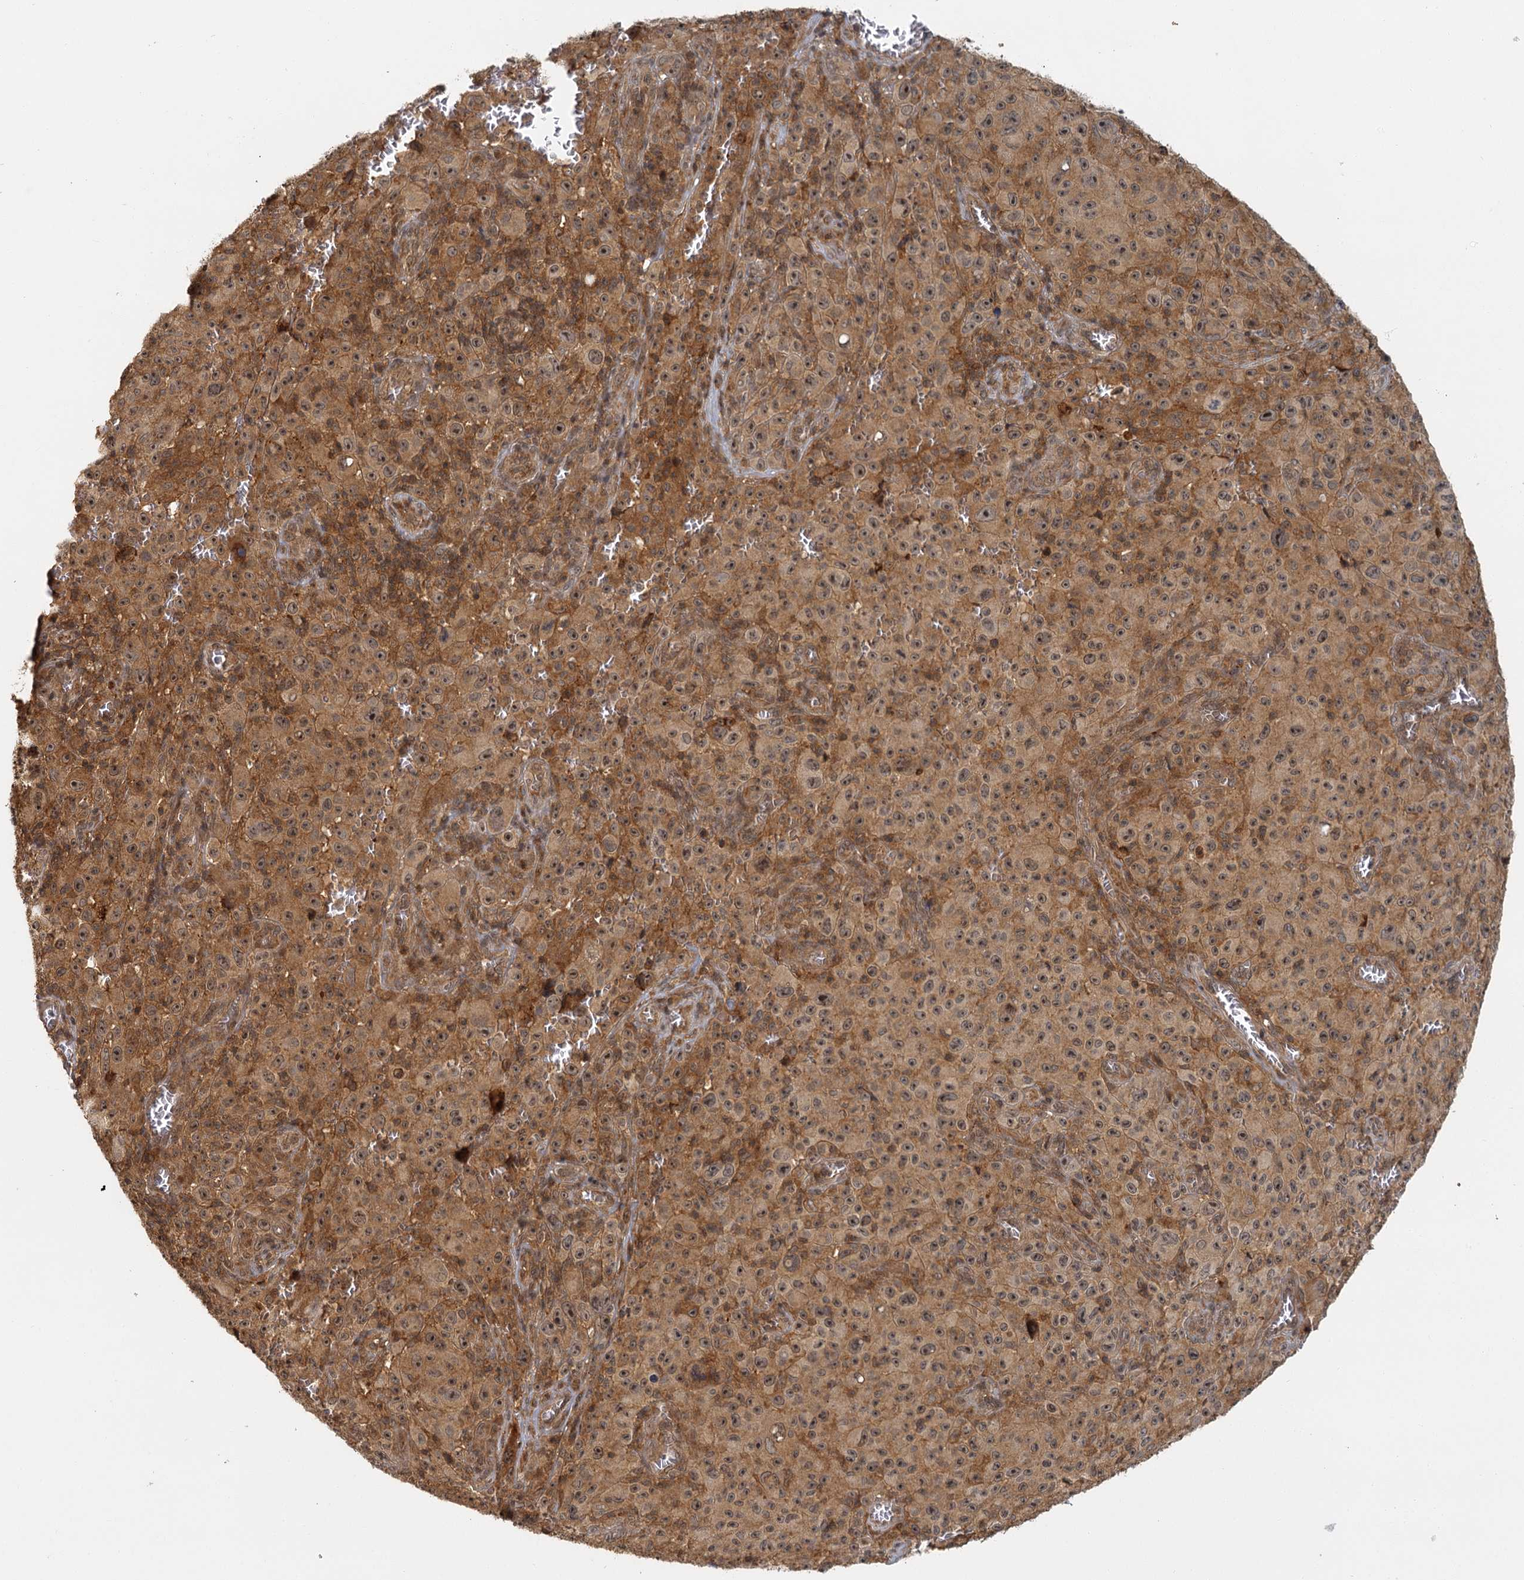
{"staining": {"intensity": "moderate", "quantity": ">75%", "location": "cytoplasmic/membranous,nuclear"}, "tissue": "melanoma", "cell_type": "Tumor cells", "image_type": "cancer", "snomed": [{"axis": "morphology", "description": "Malignant melanoma, NOS"}, {"axis": "topography", "description": "Skin"}], "caption": "This histopathology image displays malignant melanoma stained with immunohistochemistry to label a protein in brown. The cytoplasmic/membranous and nuclear of tumor cells show moderate positivity for the protein. Nuclei are counter-stained blue.", "gene": "ZNF549", "patient": {"sex": "female", "age": 82}}